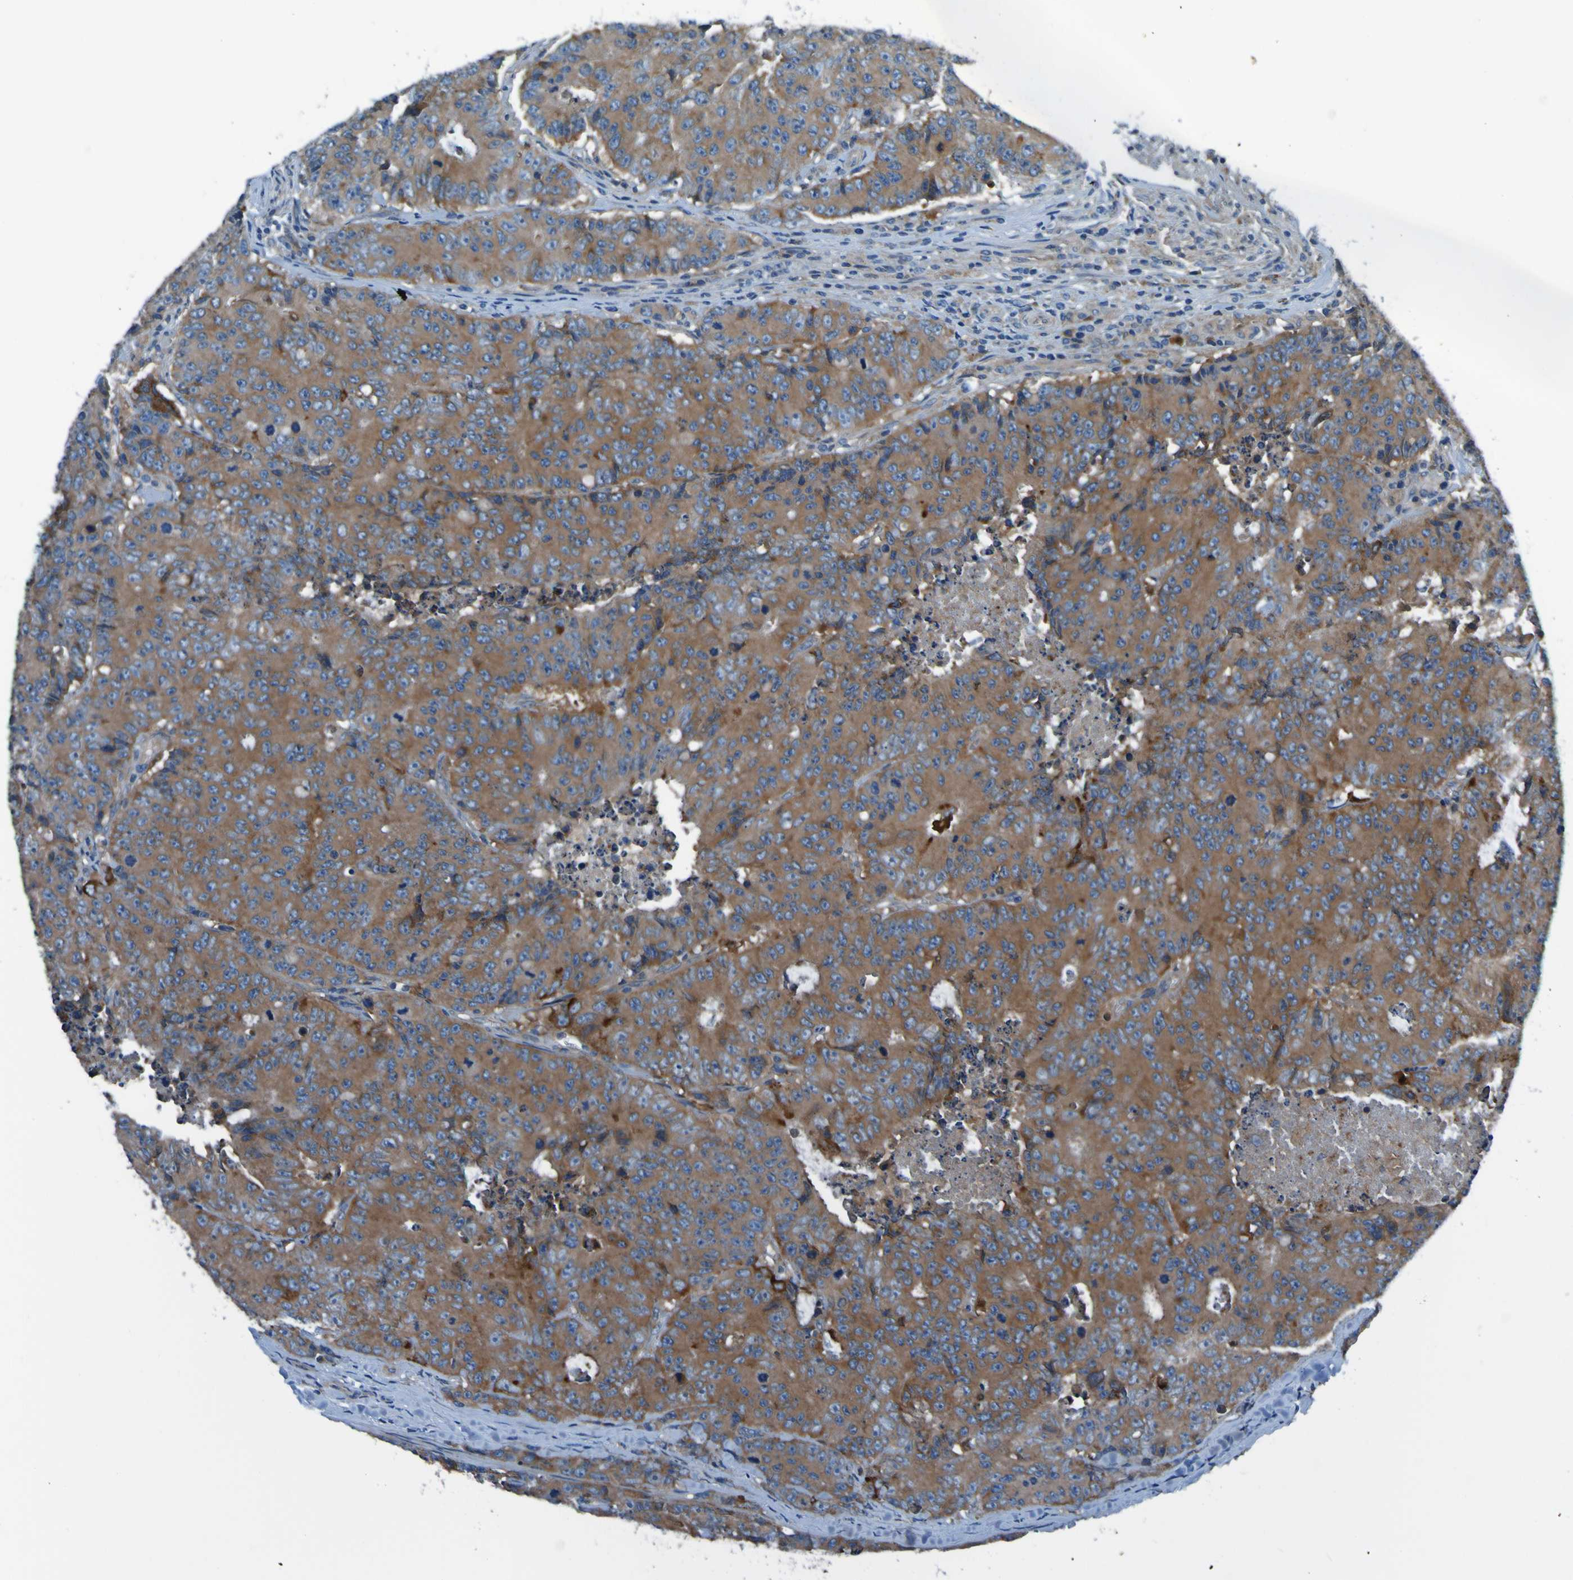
{"staining": {"intensity": "moderate", "quantity": ">75%", "location": "cytoplasmic/membranous"}, "tissue": "colorectal cancer", "cell_type": "Tumor cells", "image_type": "cancer", "snomed": [{"axis": "morphology", "description": "Adenocarcinoma, NOS"}, {"axis": "topography", "description": "Colon"}], "caption": "The histopathology image displays immunohistochemical staining of colorectal adenocarcinoma. There is moderate cytoplasmic/membranous expression is identified in about >75% of tumor cells.", "gene": "RAB5B", "patient": {"sex": "female", "age": 86}}